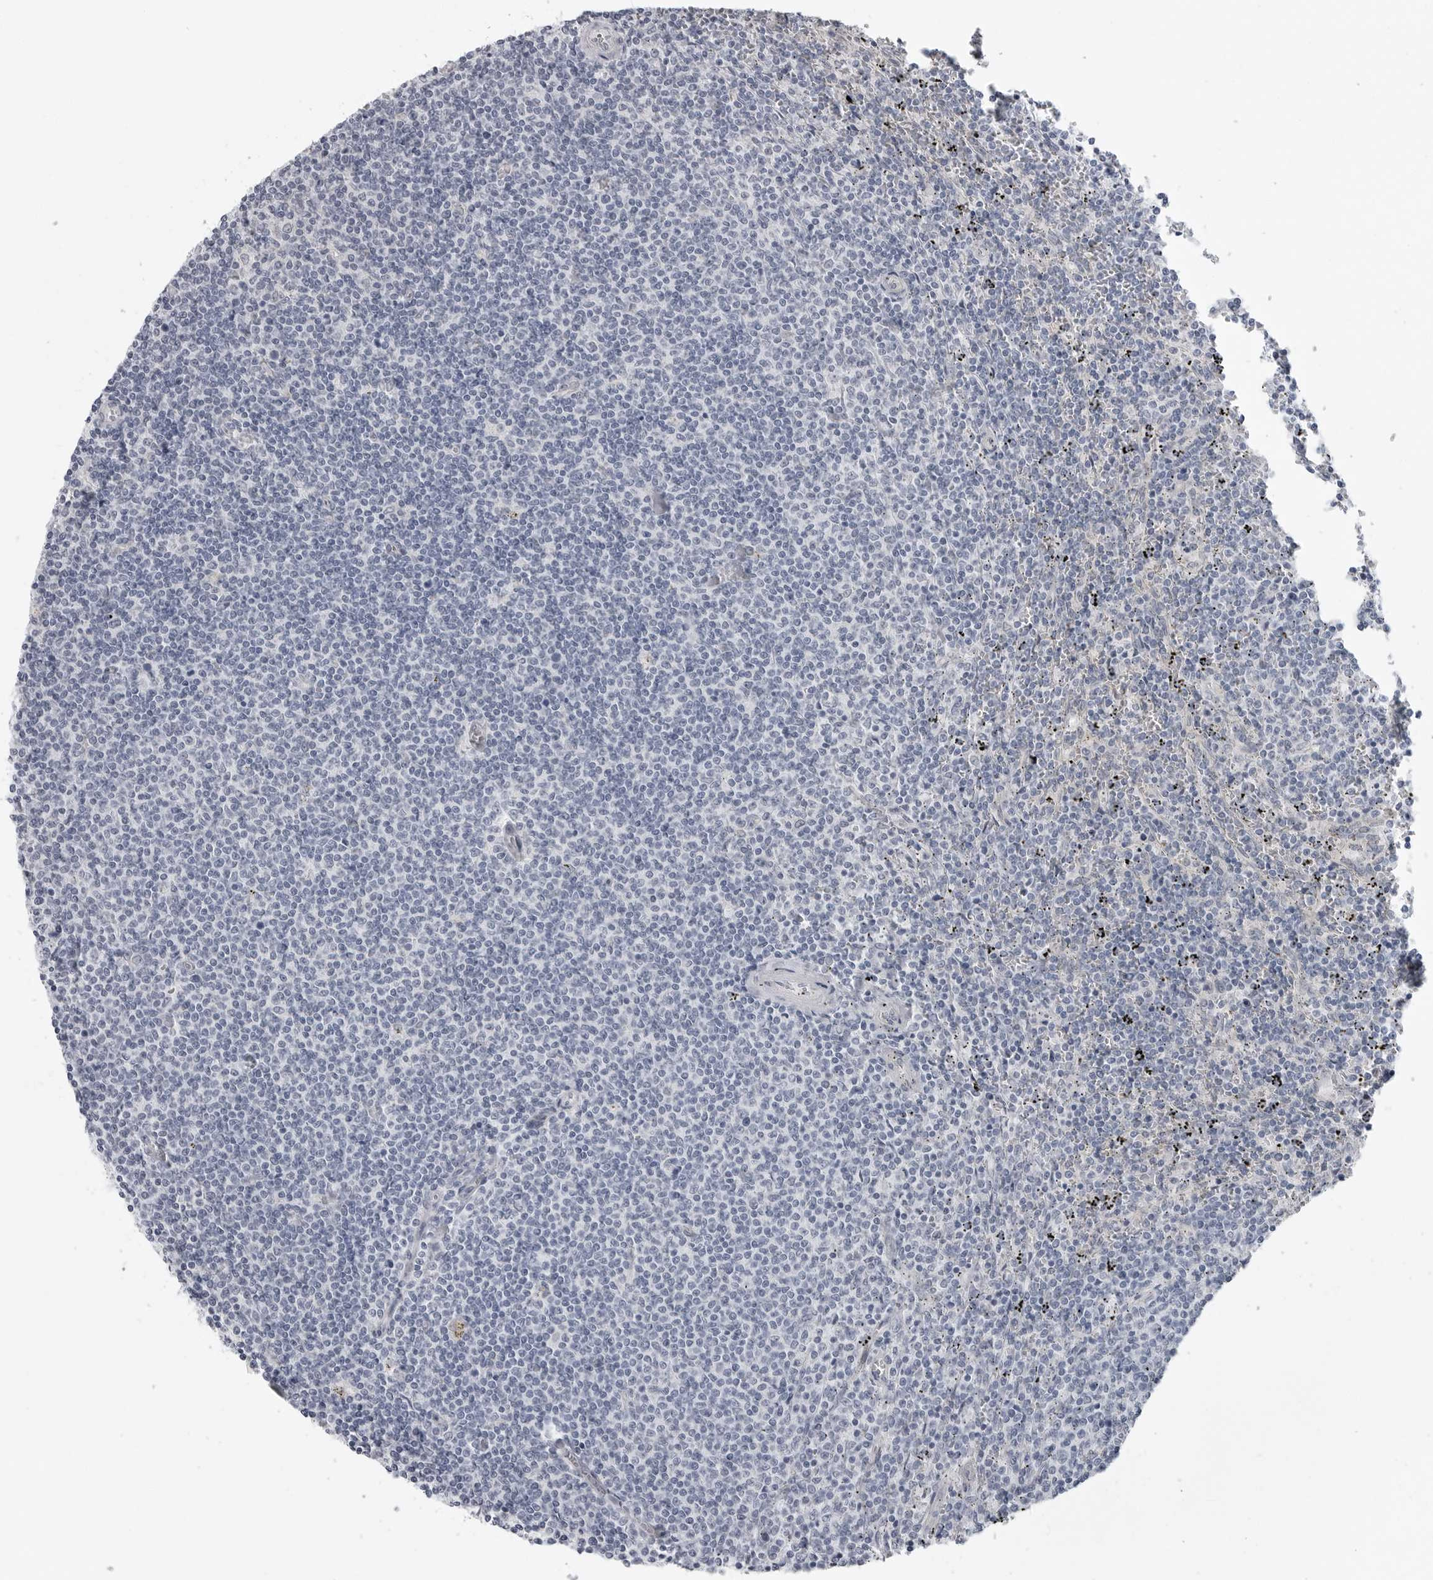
{"staining": {"intensity": "negative", "quantity": "none", "location": "none"}, "tissue": "lymphoma", "cell_type": "Tumor cells", "image_type": "cancer", "snomed": [{"axis": "morphology", "description": "Malignant lymphoma, non-Hodgkin's type, Low grade"}, {"axis": "topography", "description": "Spleen"}], "caption": "This is an immunohistochemistry (IHC) micrograph of lymphoma. There is no expression in tumor cells.", "gene": "LRRC45", "patient": {"sex": "female", "age": 50}}